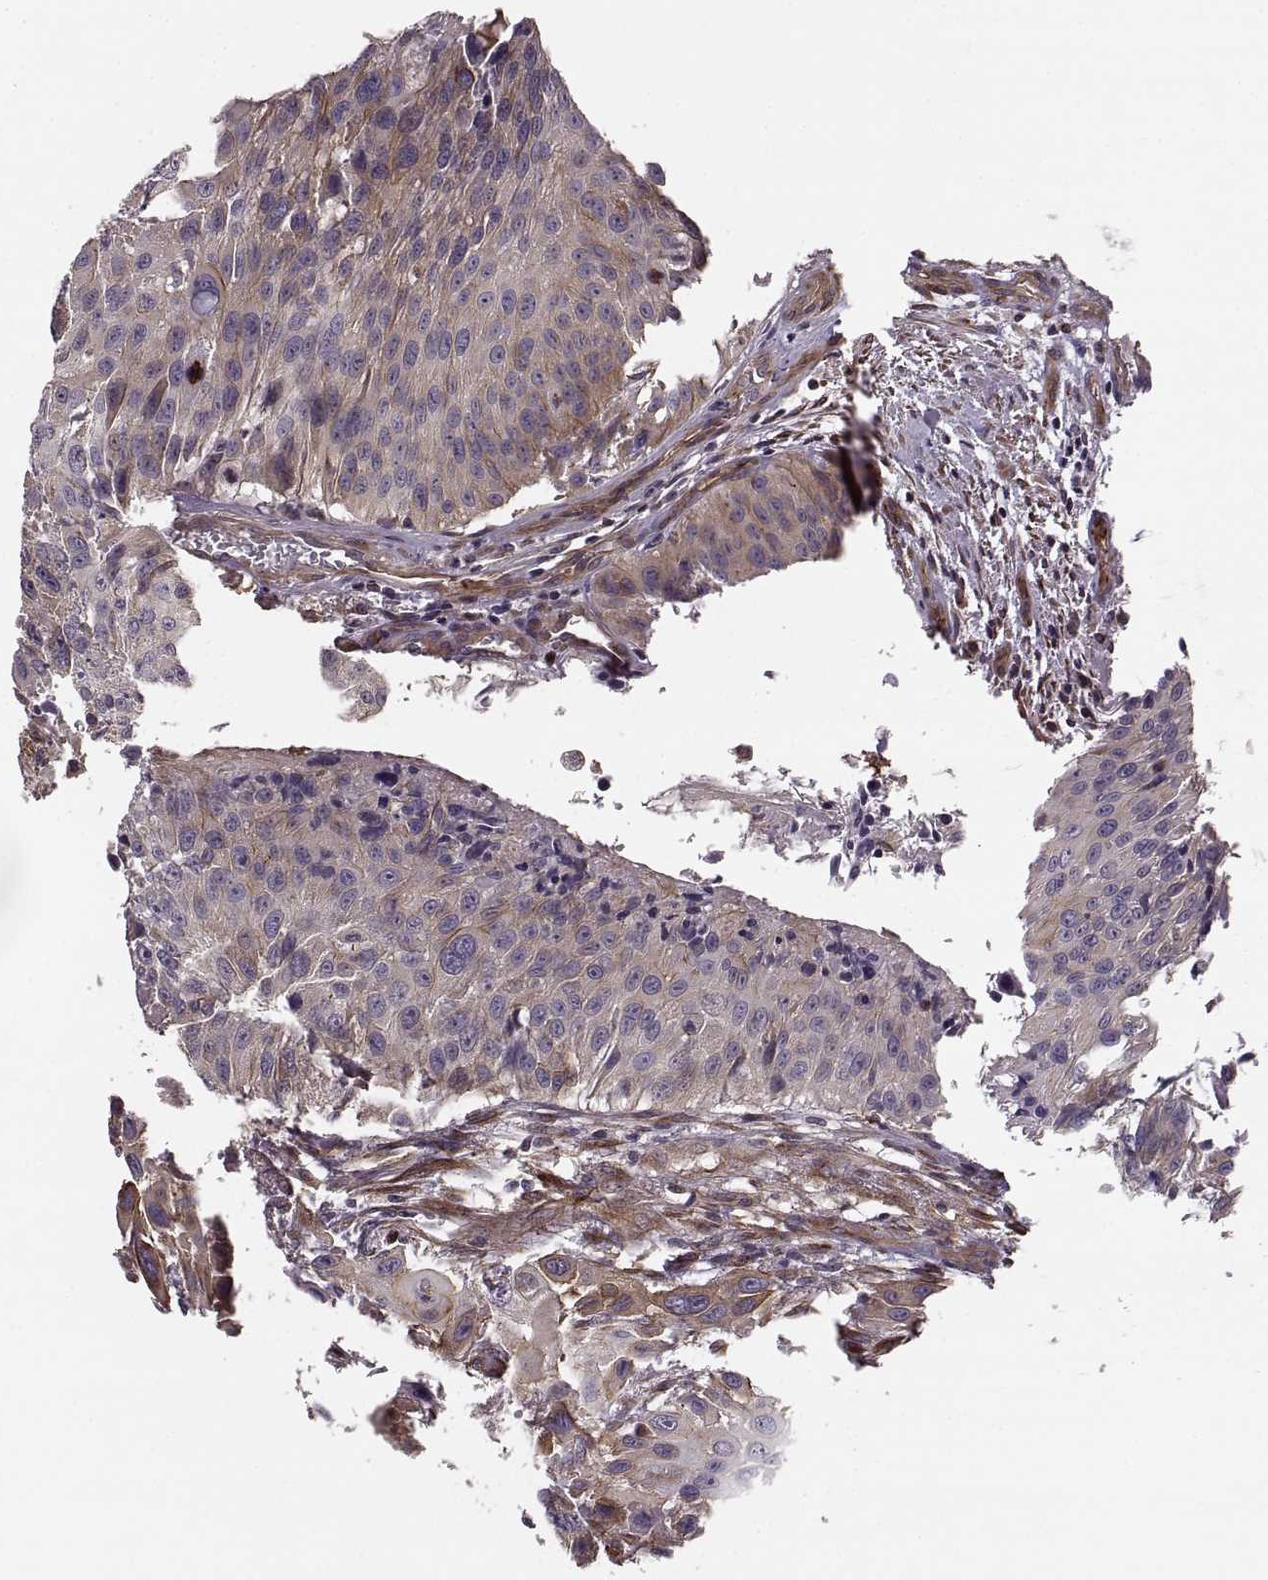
{"staining": {"intensity": "weak", "quantity": "25%-75%", "location": "cytoplasmic/membranous"}, "tissue": "urothelial cancer", "cell_type": "Tumor cells", "image_type": "cancer", "snomed": [{"axis": "morphology", "description": "Urothelial carcinoma, NOS"}, {"axis": "topography", "description": "Urinary bladder"}], "caption": "Tumor cells reveal weak cytoplasmic/membranous staining in approximately 25%-75% of cells in transitional cell carcinoma.", "gene": "MTR", "patient": {"sex": "male", "age": 55}}